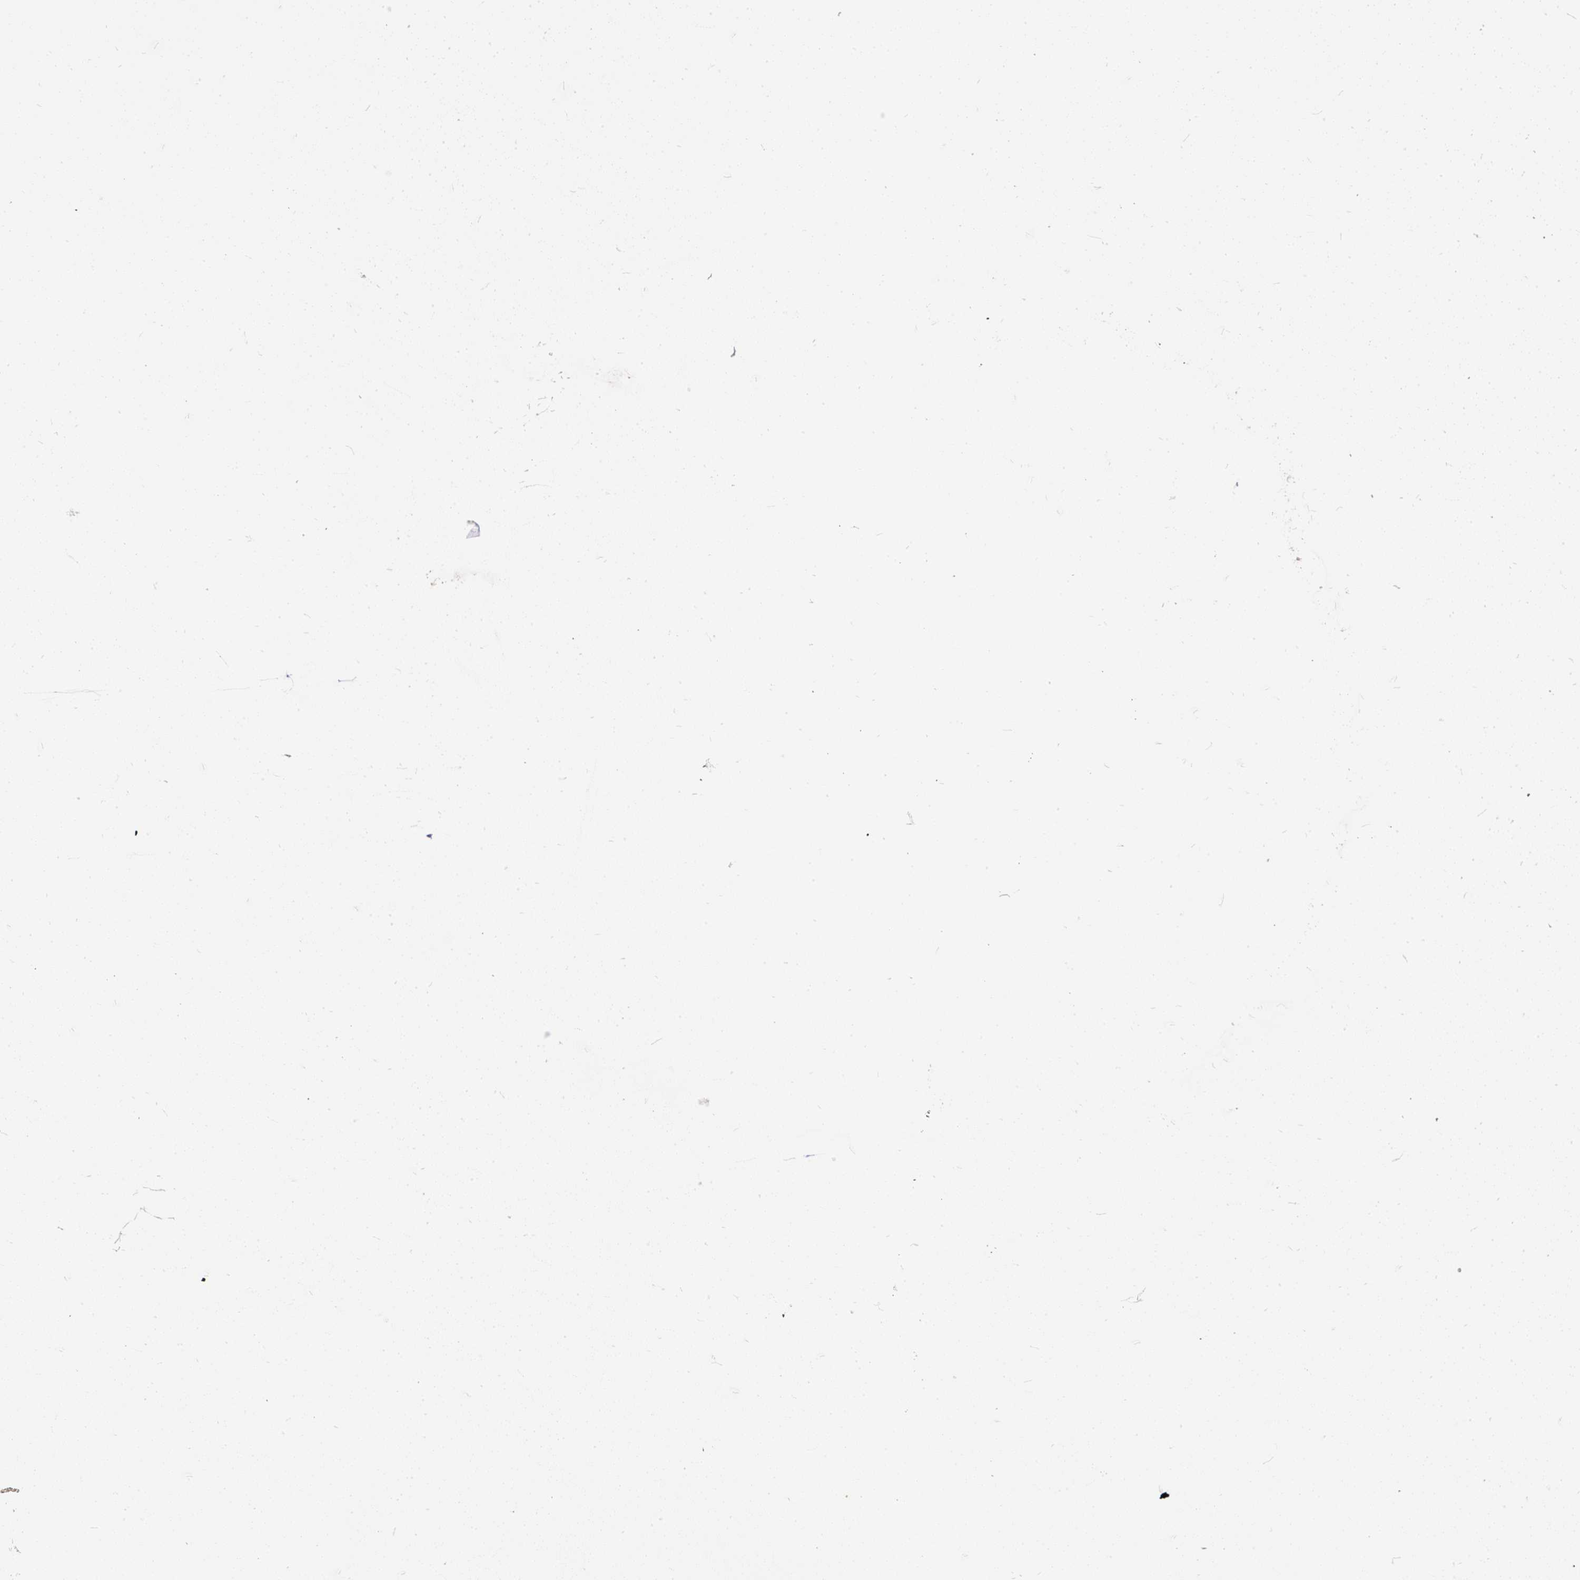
{"staining": {"intensity": "negative", "quantity": "none", "location": "none"}, "tissue": "cervical cancer", "cell_type": "Tumor cells", "image_type": "cancer", "snomed": [{"axis": "morphology", "description": "Squamous cell carcinoma, NOS"}, {"axis": "topography", "description": "Cervix"}], "caption": "IHC of squamous cell carcinoma (cervical) exhibits no expression in tumor cells.", "gene": "GBX1", "patient": {"sex": "female", "age": 30}}